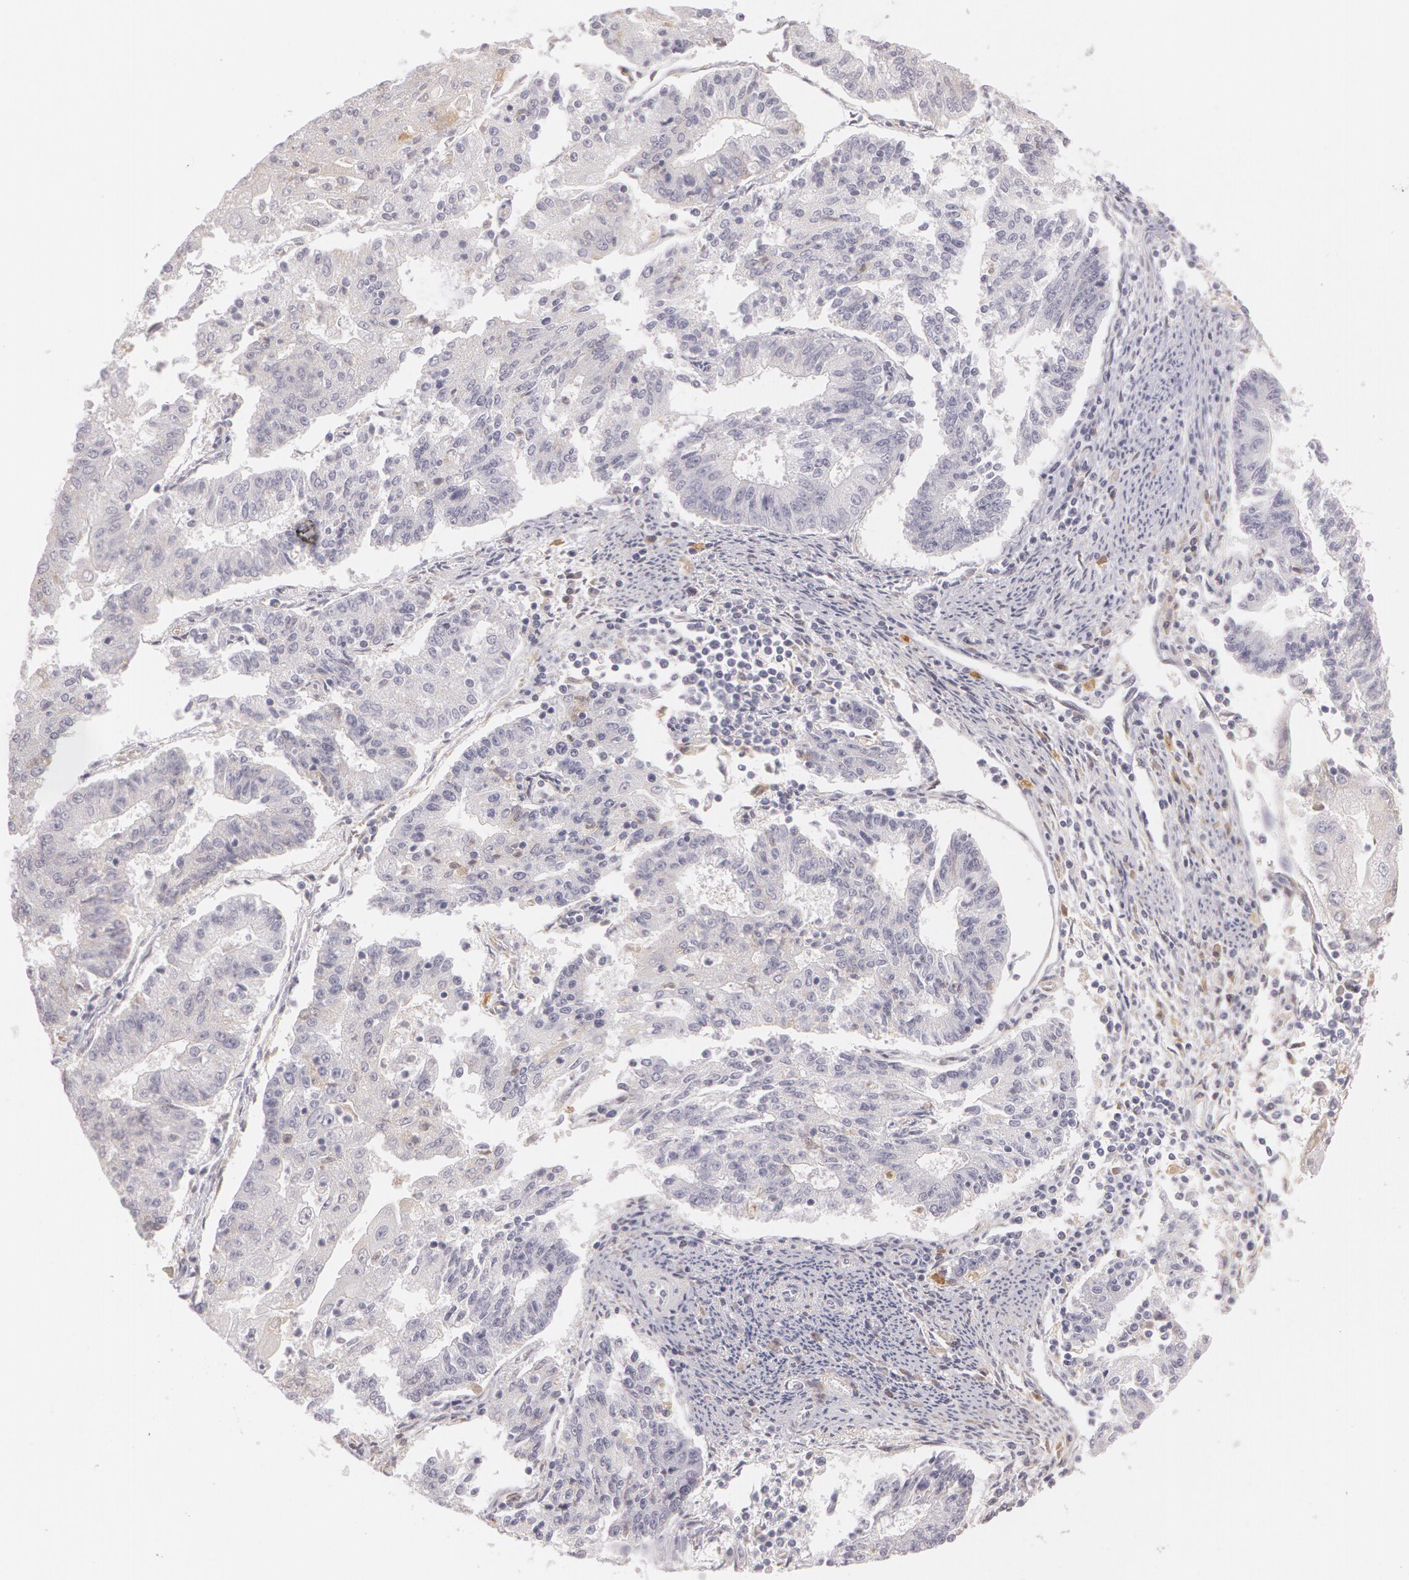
{"staining": {"intensity": "negative", "quantity": "none", "location": "none"}, "tissue": "endometrial cancer", "cell_type": "Tumor cells", "image_type": "cancer", "snomed": [{"axis": "morphology", "description": "Adenocarcinoma, NOS"}, {"axis": "topography", "description": "Endometrium"}], "caption": "IHC of human endometrial adenocarcinoma demonstrates no staining in tumor cells. The staining was performed using DAB to visualize the protein expression in brown, while the nuclei were stained in blue with hematoxylin (Magnification: 20x).", "gene": "LBP", "patient": {"sex": "female", "age": 56}}